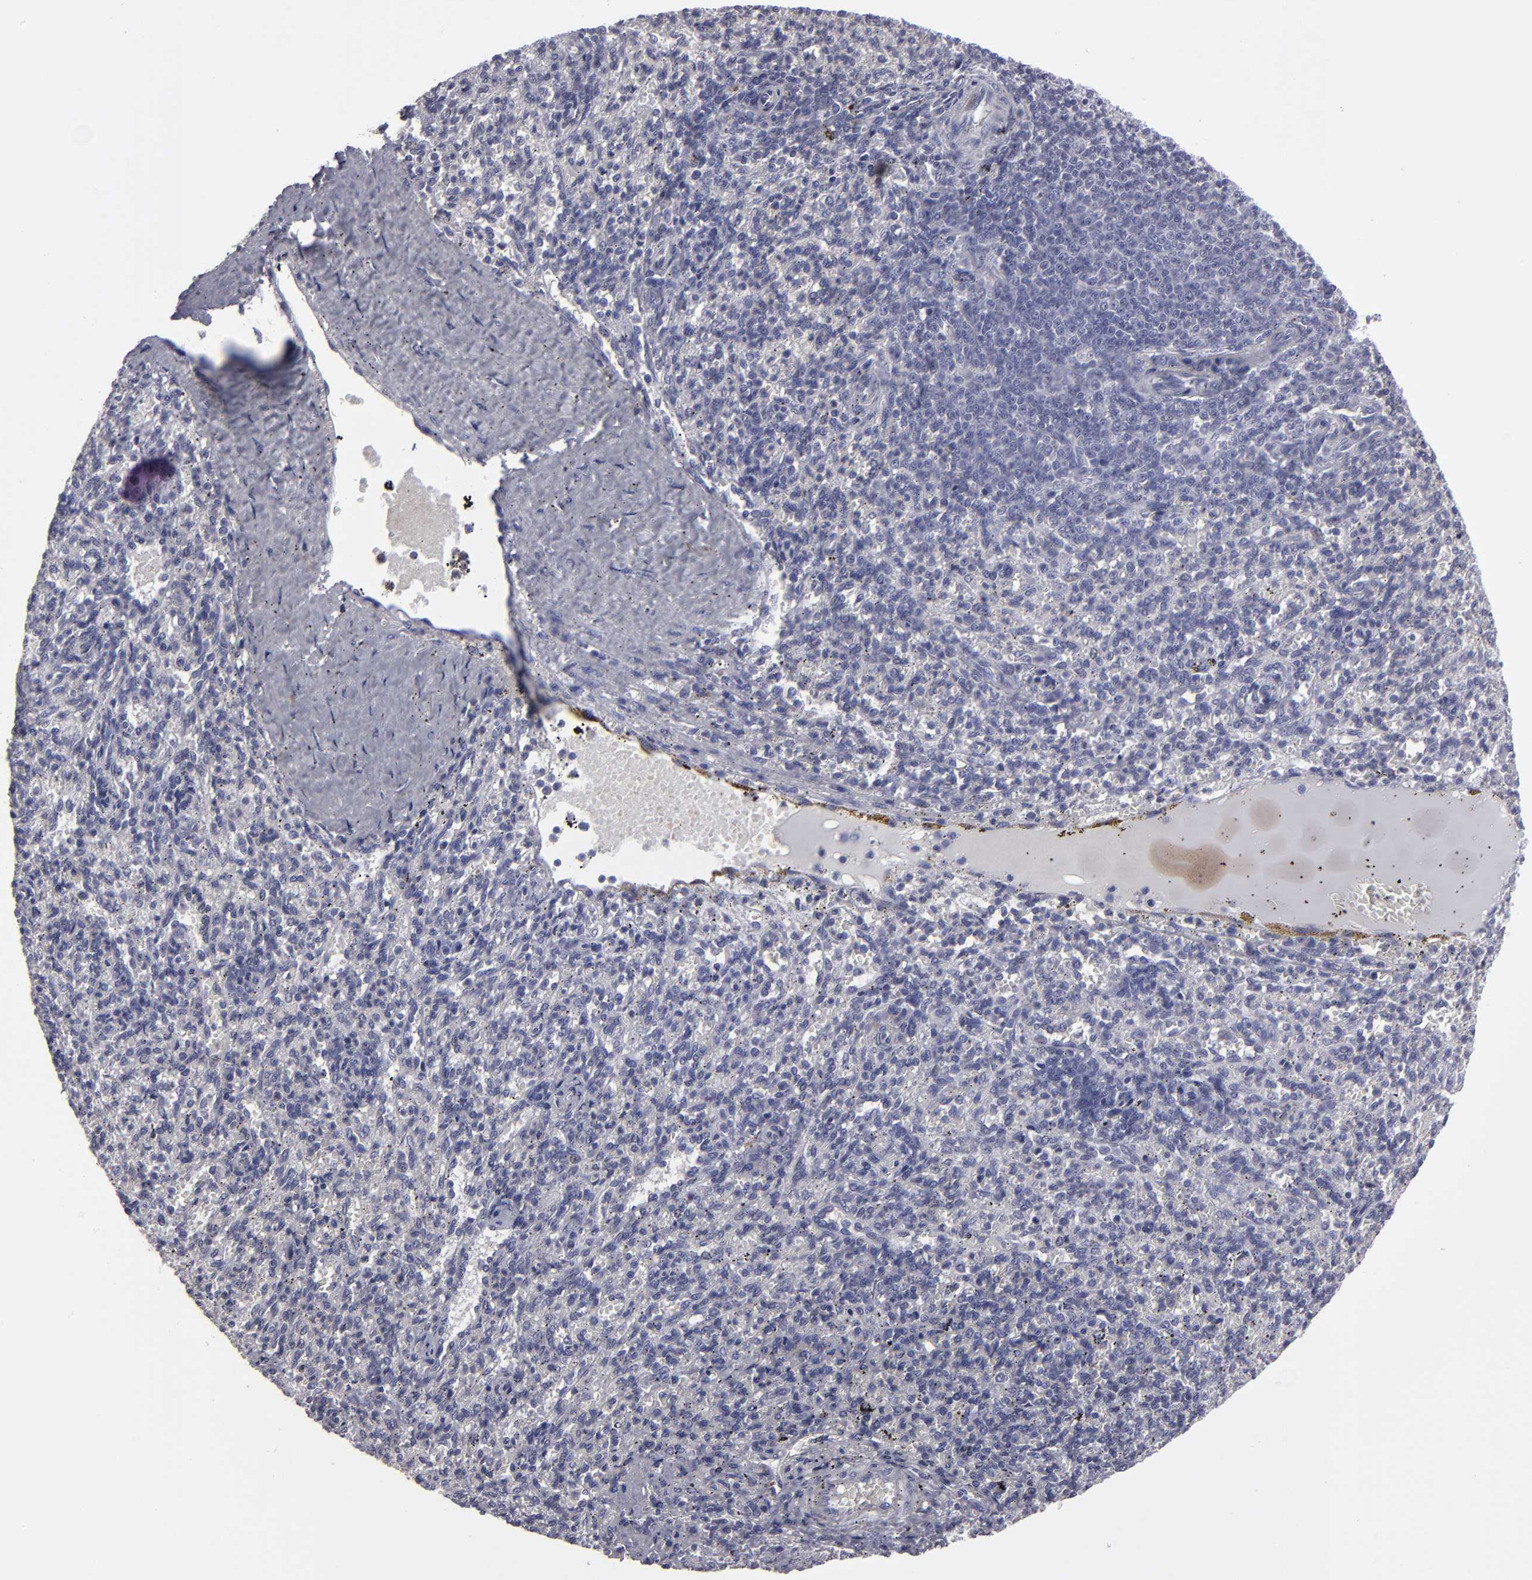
{"staining": {"intensity": "negative", "quantity": "none", "location": "none"}, "tissue": "spleen", "cell_type": "Cells in red pulp", "image_type": "normal", "snomed": [{"axis": "morphology", "description": "Normal tissue, NOS"}, {"axis": "topography", "description": "Spleen"}], "caption": "Cells in red pulp are negative for brown protein staining in unremarkable spleen. (DAB immunohistochemistry (IHC), high magnification).", "gene": "ZNF175", "patient": {"sex": "female", "age": 10}}